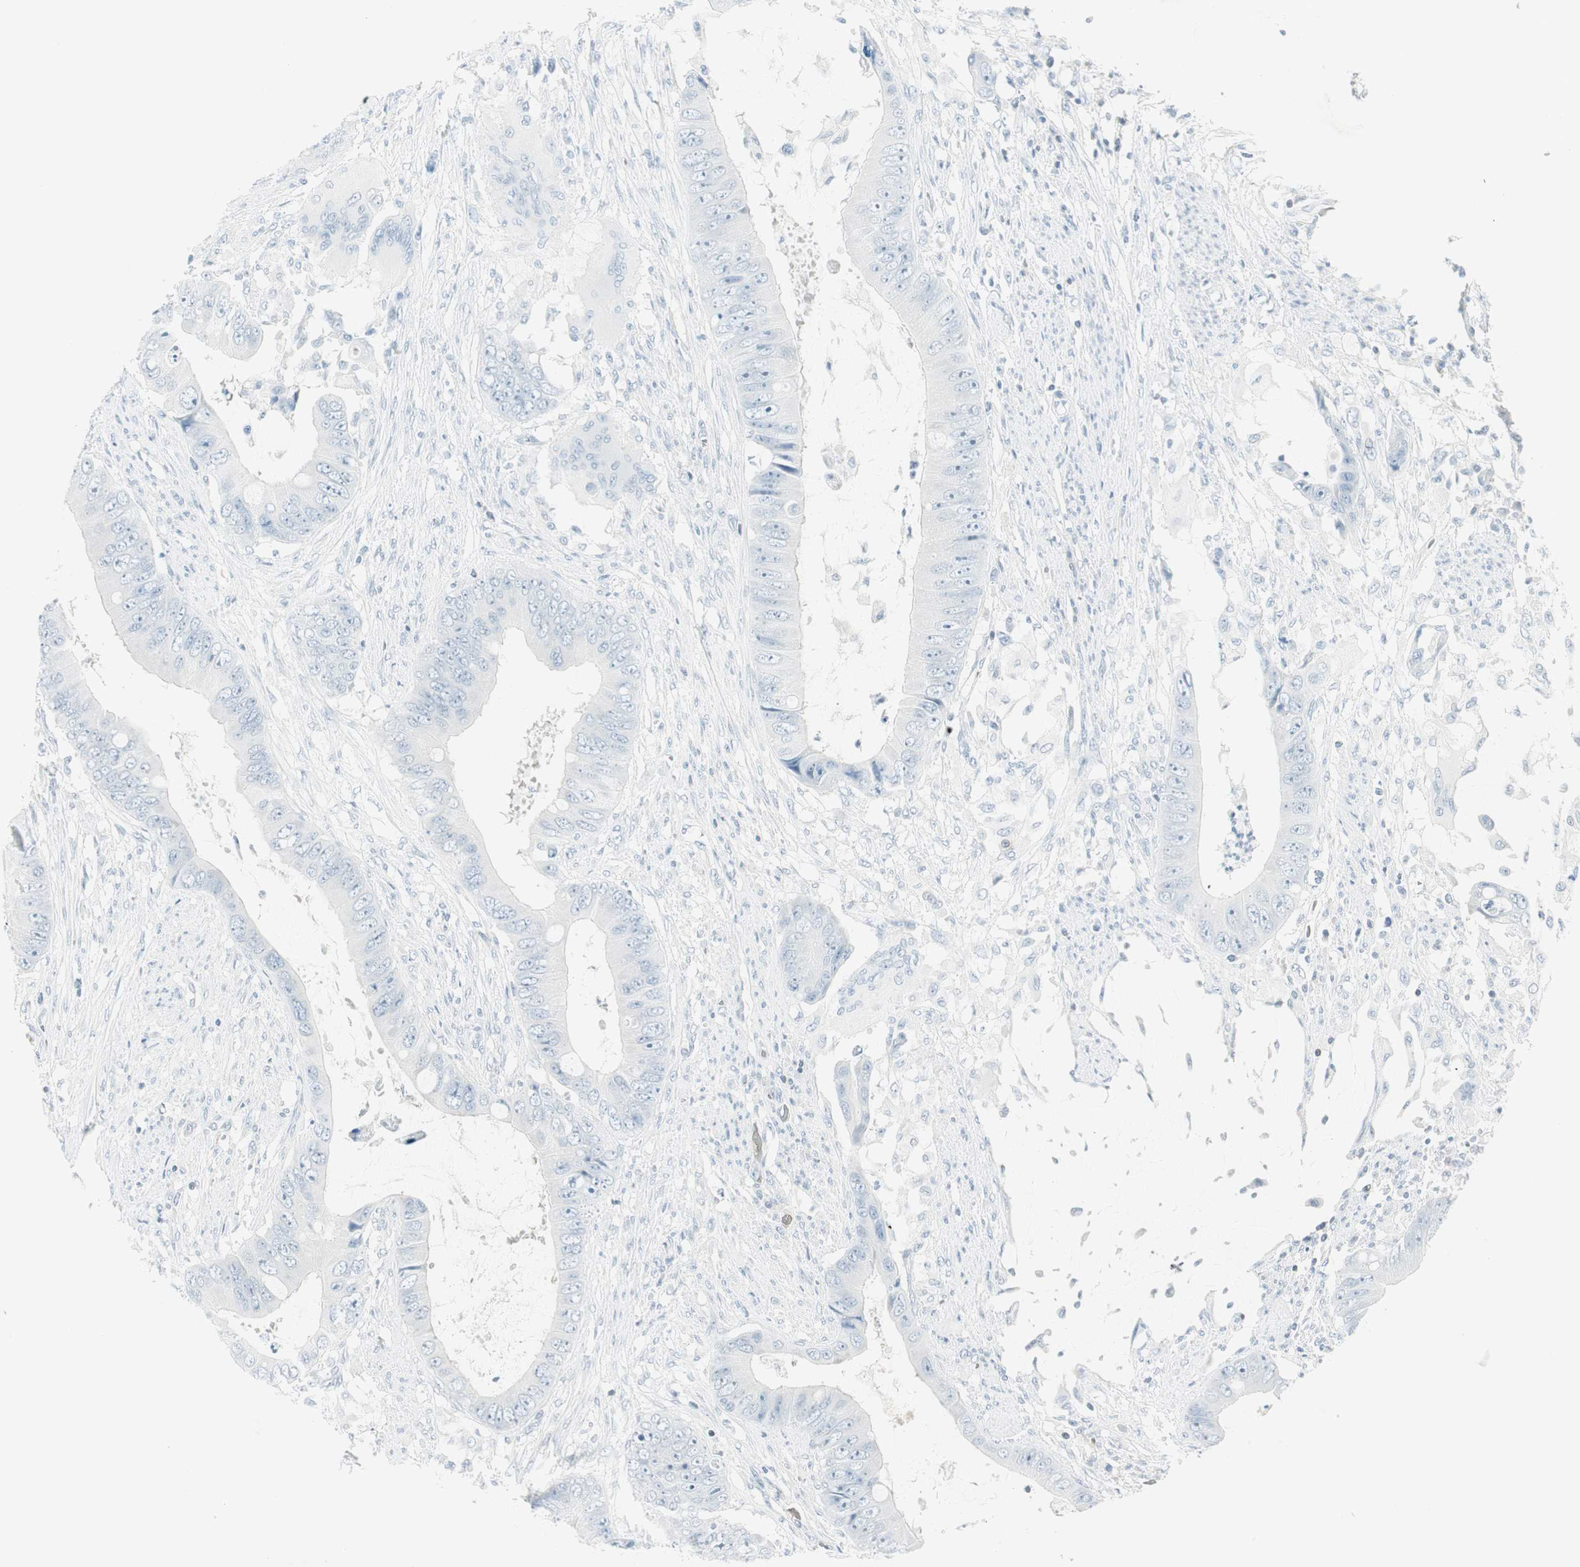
{"staining": {"intensity": "negative", "quantity": "none", "location": "none"}, "tissue": "colorectal cancer", "cell_type": "Tumor cells", "image_type": "cancer", "snomed": [{"axis": "morphology", "description": "Adenocarcinoma, NOS"}, {"axis": "topography", "description": "Rectum"}], "caption": "Tumor cells show no significant protein expression in adenocarcinoma (colorectal). The staining is performed using DAB brown chromogen with nuclei counter-stained in using hematoxylin.", "gene": "MAP4K1", "patient": {"sex": "female", "age": 77}}